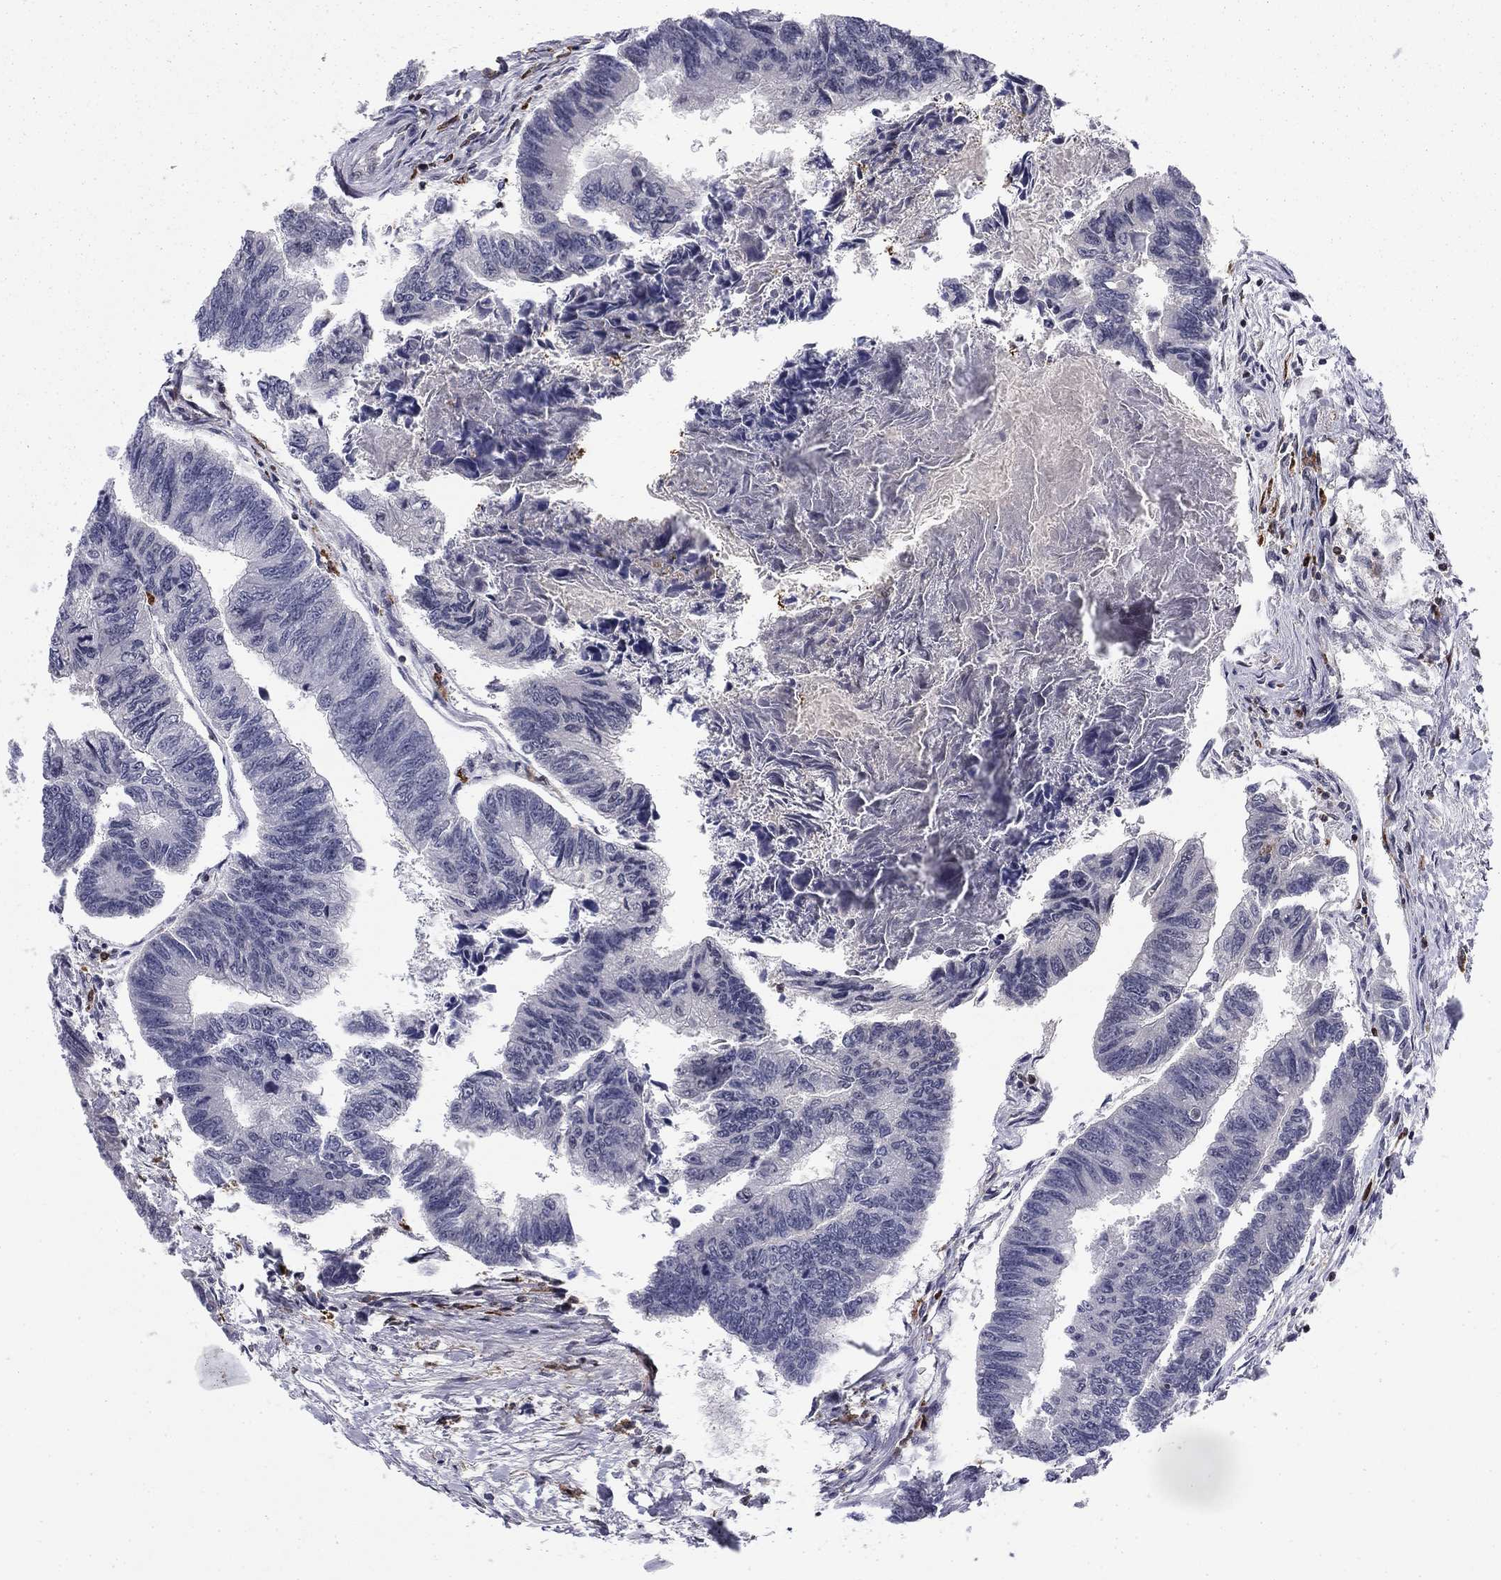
{"staining": {"intensity": "negative", "quantity": "none", "location": "none"}, "tissue": "colorectal cancer", "cell_type": "Tumor cells", "image_type": "cancer", "snomed": [{"axis": "morphology", "description": "Adenocarcinoma, NOS"}, {"axis": "topography", "description": "Colon"}], "caption": "Tumor cells are negative for protein expression in human colorectal adenocarcinoma. (DAB (3,3'-diaminobenzidine) immunohistochemistry (IHC) with hematoxylin counter stain).", "gene": "PLCB2", "patient": {"sex": "female", "age": 65}}